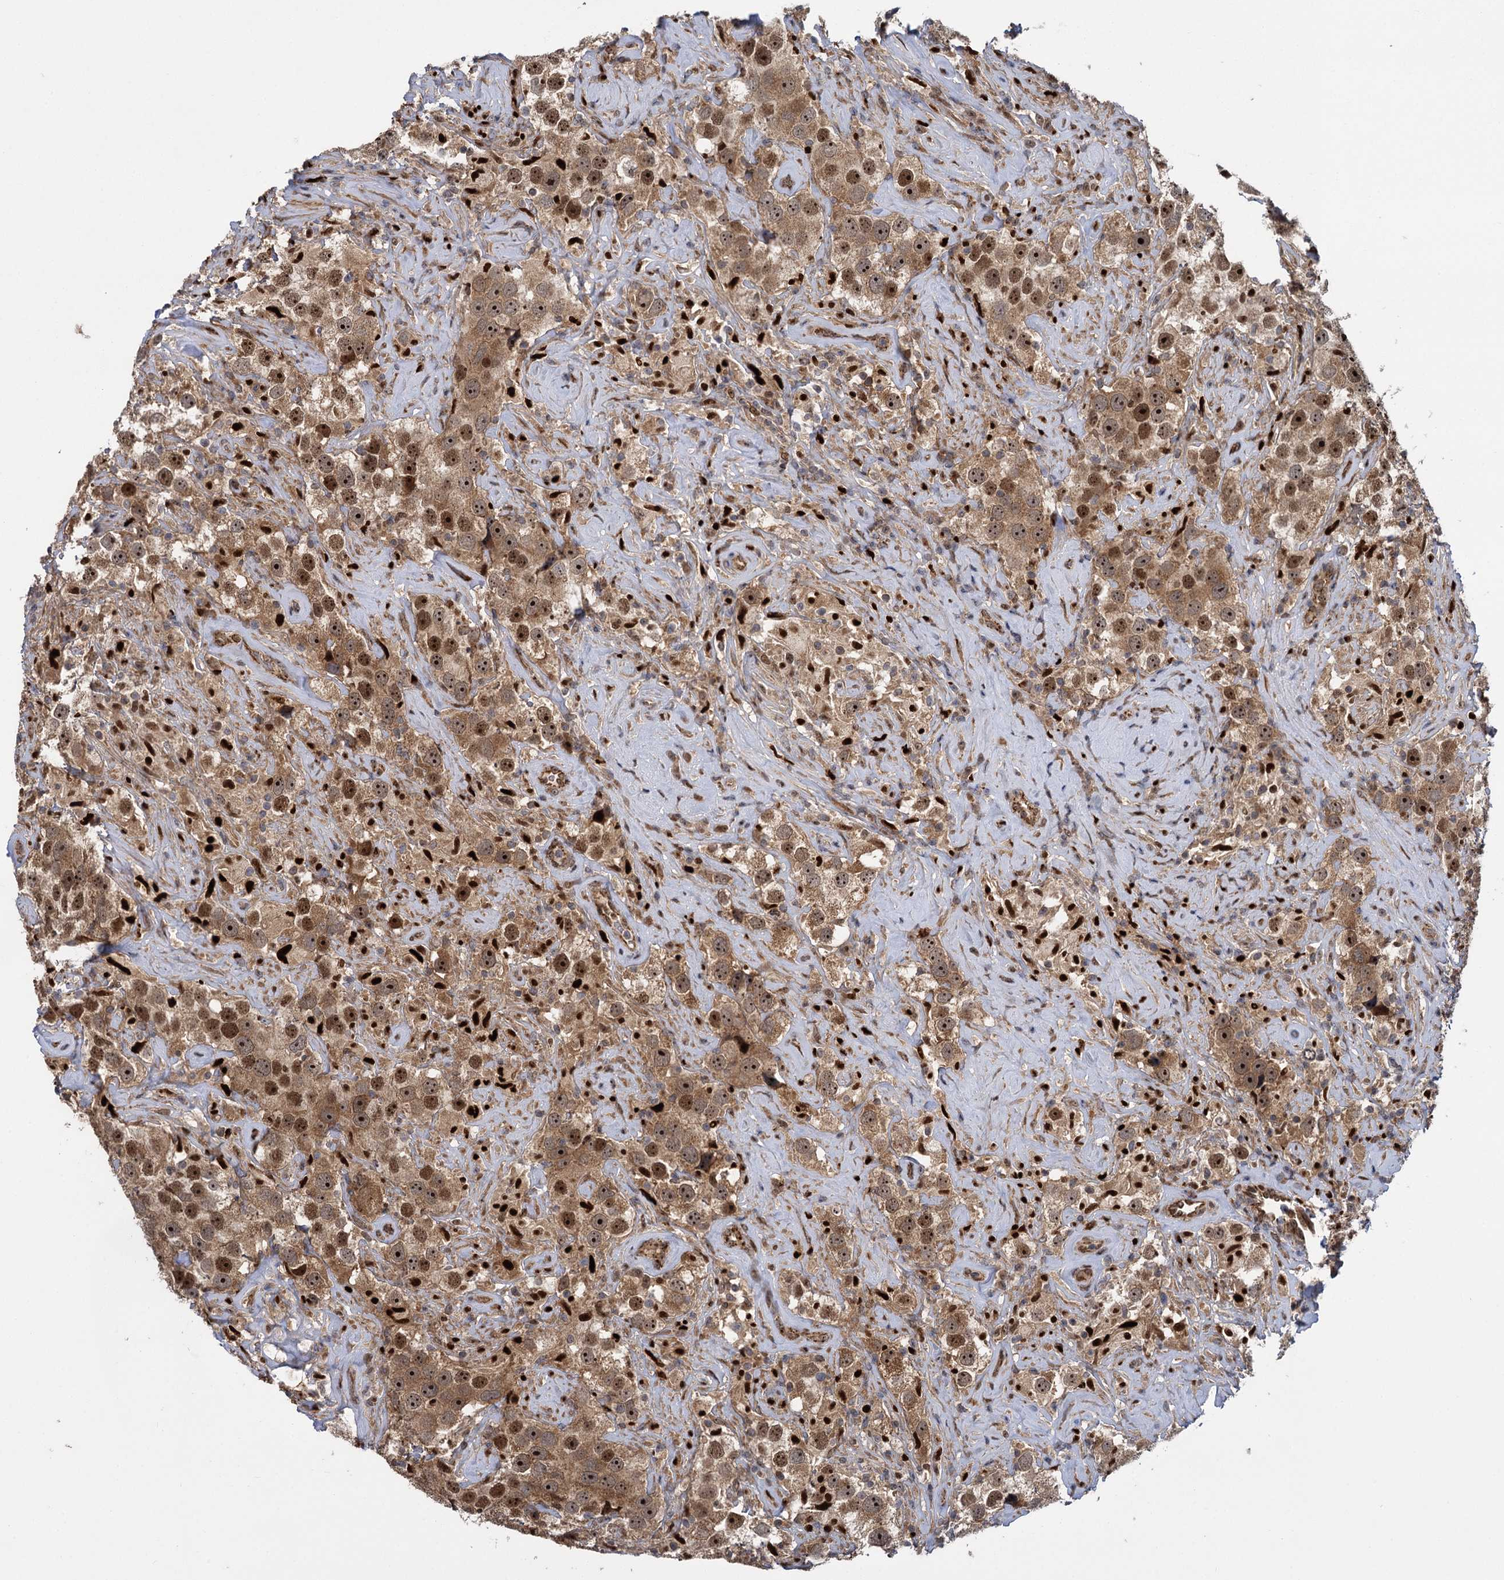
{"staining": {"intensity": "moderate", "quantity": ">75%", "location": "cytoplasmic/membranous,nuclear"}, "tissue": "testis cancer", "cell_type": "Tumor cells", "image_type": "cancer", "snomed": [{"axis": "morphology", "description": "Seminoma, NOS"}, {"axis": "topography", "description": "Testis"}], "caption": "Immunohistochemical staining of testis seminoma displays medium levels of moderate cytoplasmic/membranous and nuclear protein staining in about >75% of tumor cells.", "gene": "GAL3ST4", "patient": {"sex": "male", "age": 49}}